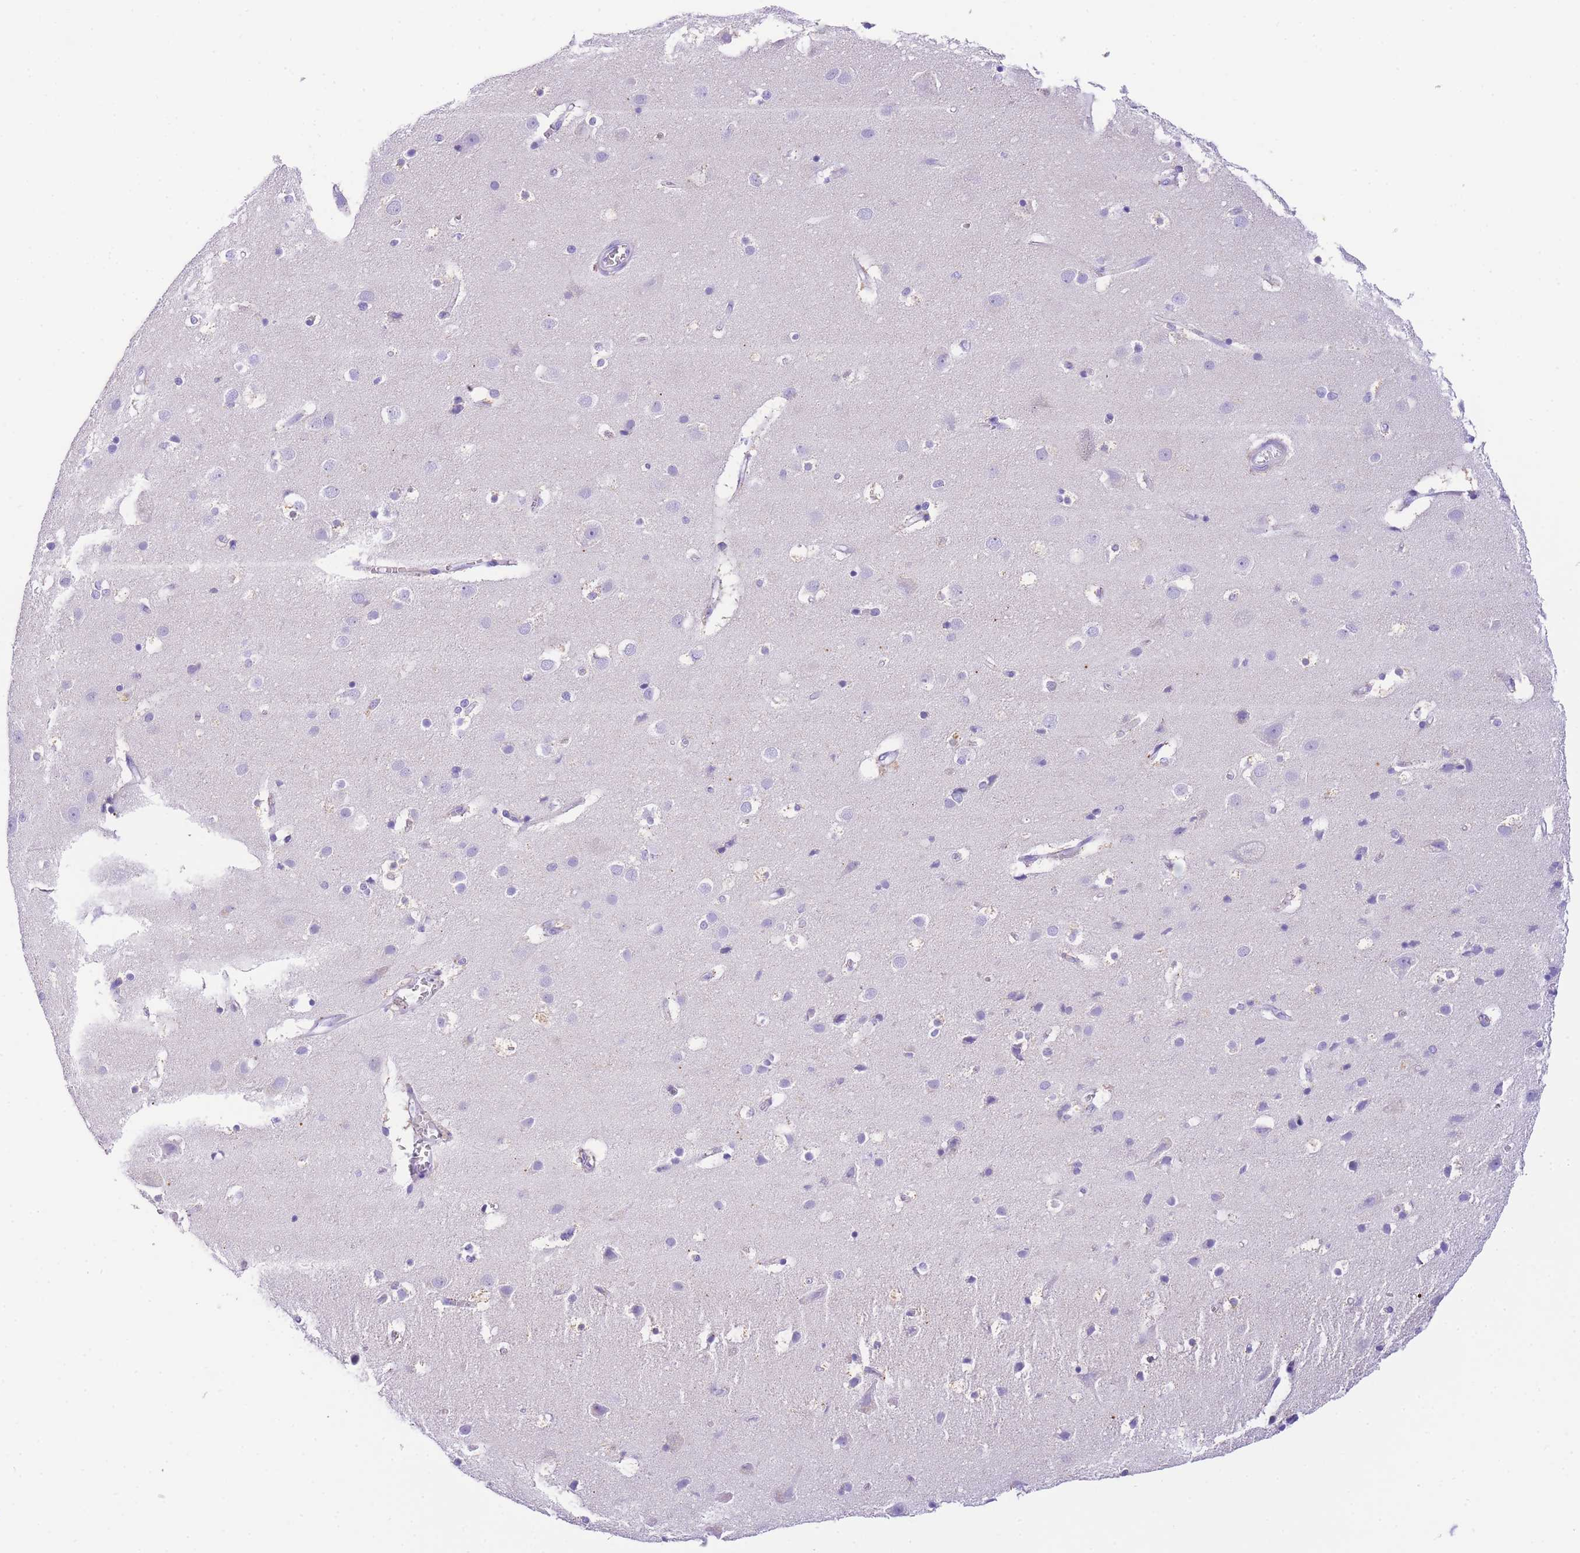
{"staining": {"intensity": "weak", "quantity": "<25%", "location": "cytoplasmic/membranous"}, "tissue": "cerebral cortex", "cell_type": "Endothelial cells", "image_type": "normal", "snomed": [{"axis": "morphology", "description": "Normal tissue, NOS"}, {"axis": "topography", "description": "Cerebral cortex"}], "caption": "This is a micrograph of immunohistochemistry (IHC) staining of benign cerebral cortex, which shows no staining in endothelial cells. (DAB immunohistochemistry (IHC), high magnification).", "gene": "NKD2", "patient": {"sex": "male", "age": 54}}